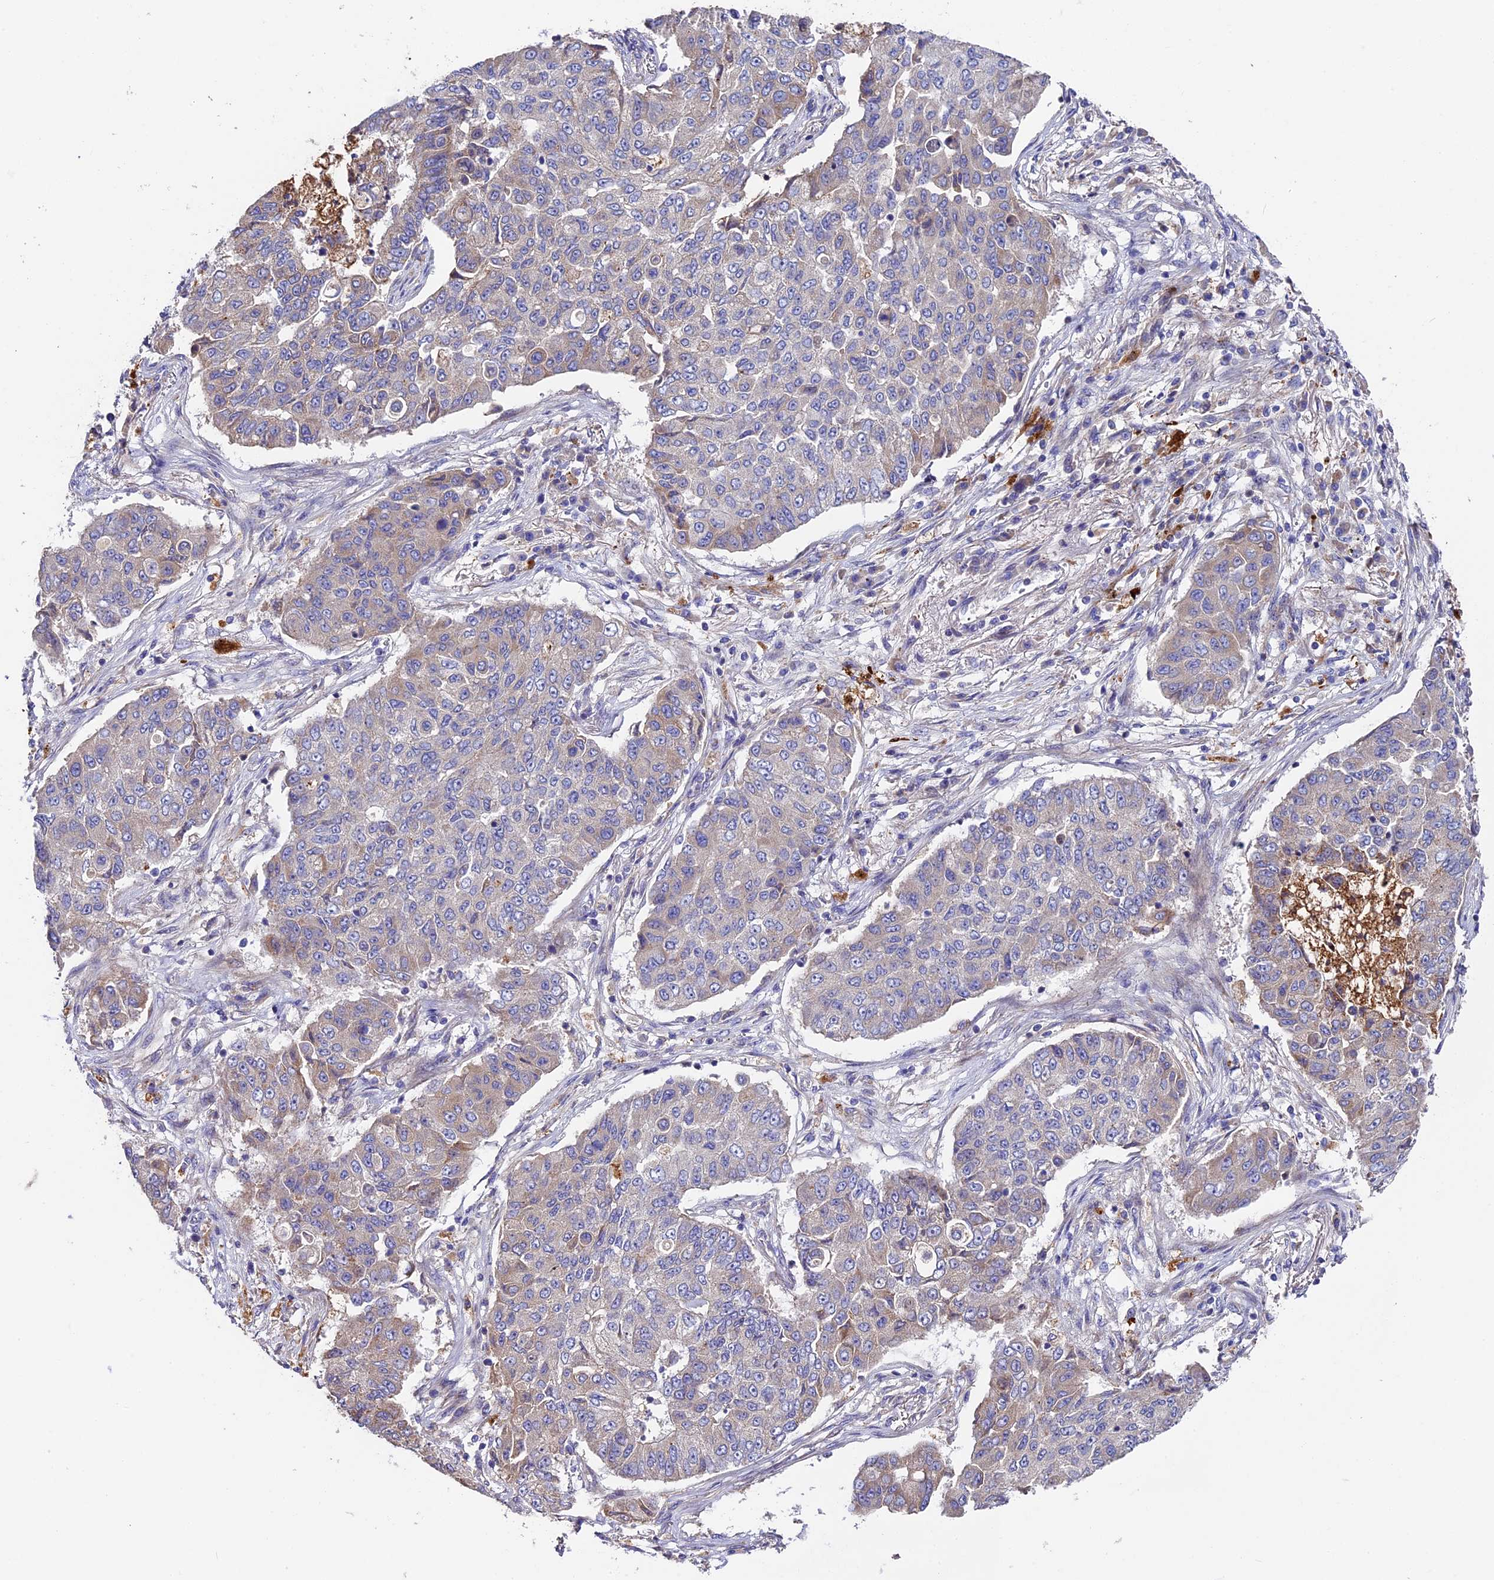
{"staining": {"intensity": "weak", "quantity": "<25%", "location": "cytoplasmic/membranous"}, "tissue": "lung cancer", "cell_type": "Tumor cells", "image_type": "cancer", "snomed": [{"axis": "morphology", "description": "Squamous cell carcinoma, NOS"}, {"axis": "topography", "description": "Lung"}], "caption": "This micrograph is of squamous cell carcinoma (lung) stained with immunohistochemistry (IHC) to label a protein in brown with the nuclei are counter-stained blue. There is no expression in tumor cells.", "gene": "PIGU", "patient": {"sex": "male", "age": 74}}